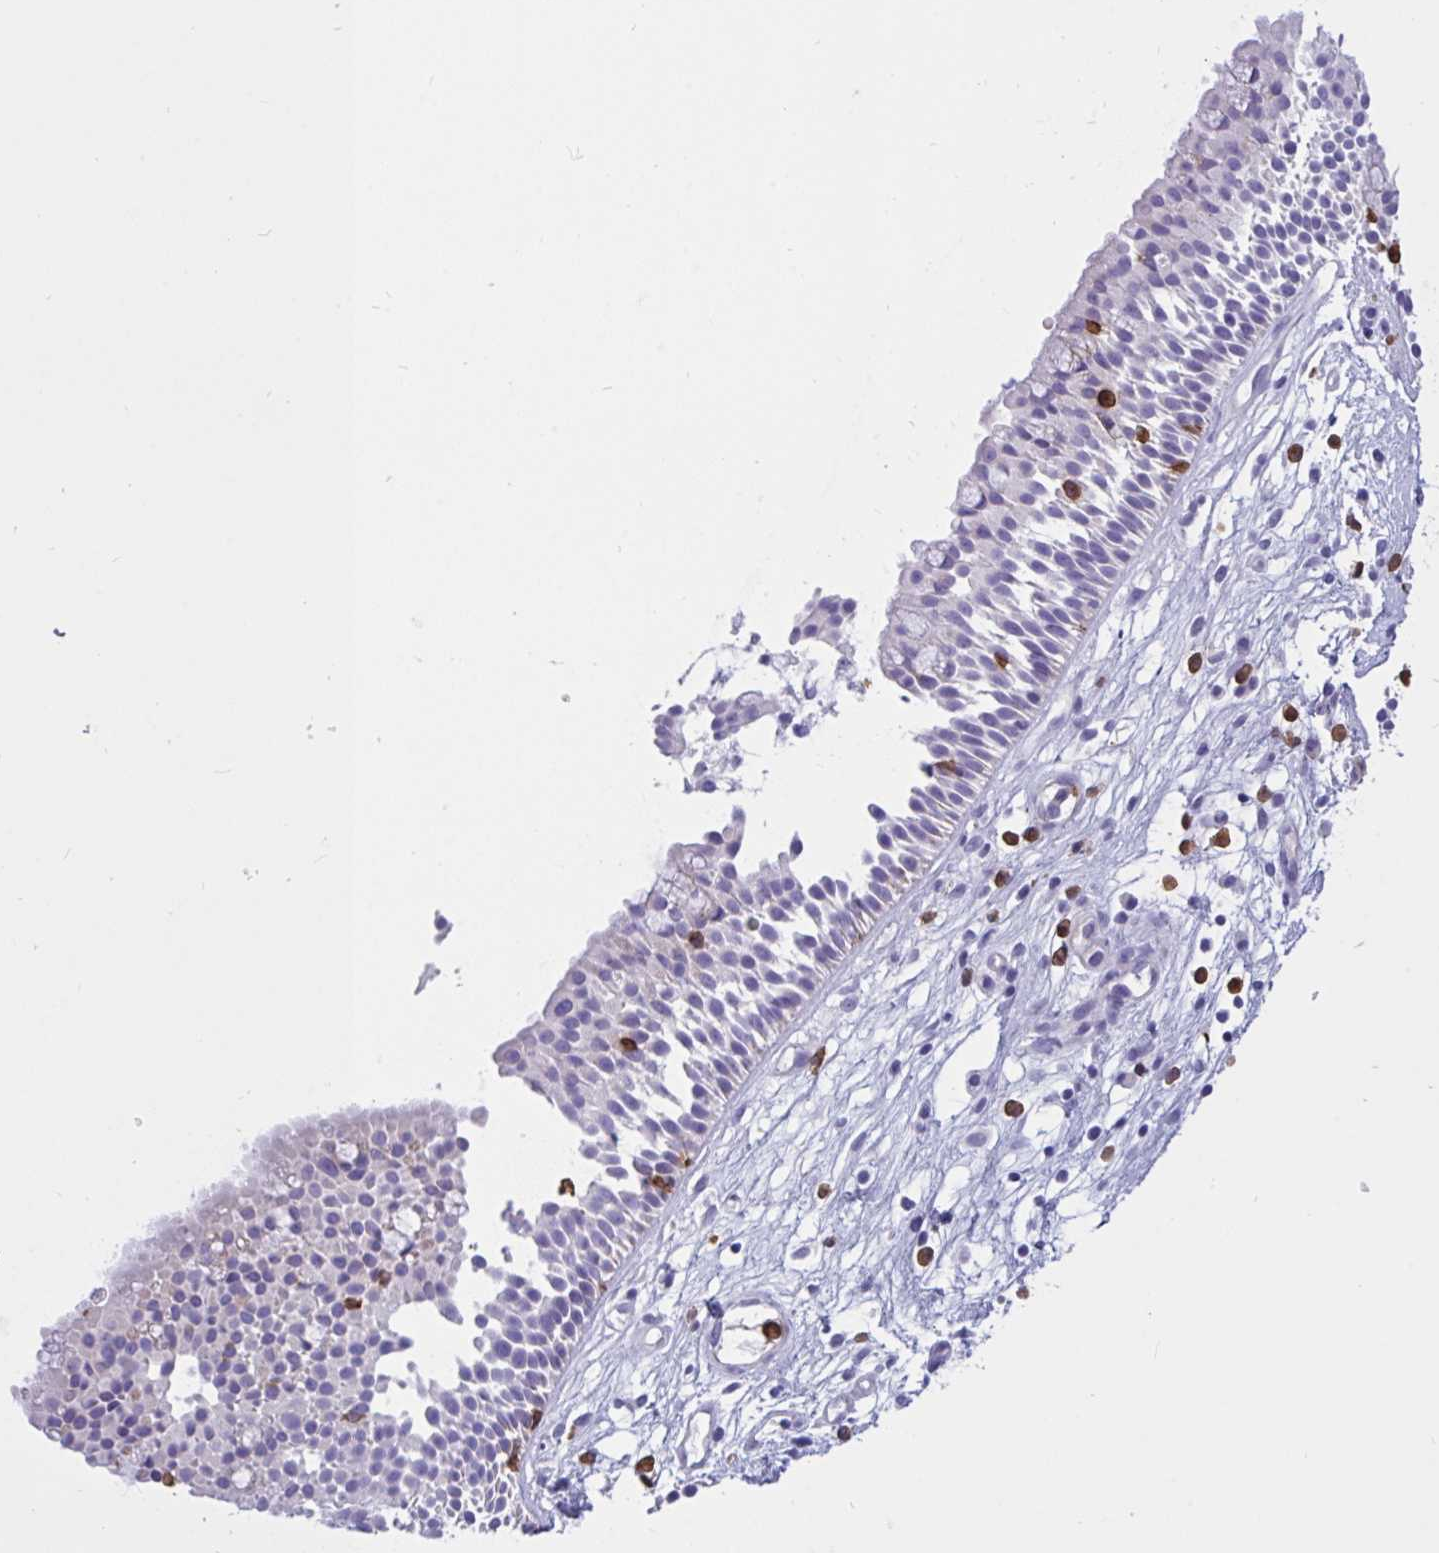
{"staining": {"intensity": "negative", "quantity": "none", "location": "none"}, "tissue": "nasopharynx", "cell_type": "Respiratory epithelial cells", "image_type": "normal", "snomed": [{"axis": "morphology", "description": "Normal tissue, NOS"}, {"axis": "topography", "description": "Nasopharynx"}], "caption": "This is an immunohistochemistry (IHC) histopathology image of normal nasopharynx. There is no expression in respiratory epithelial cells.", "gene": "RNASE3", "patient": {"sex": "male", "age": 56}}